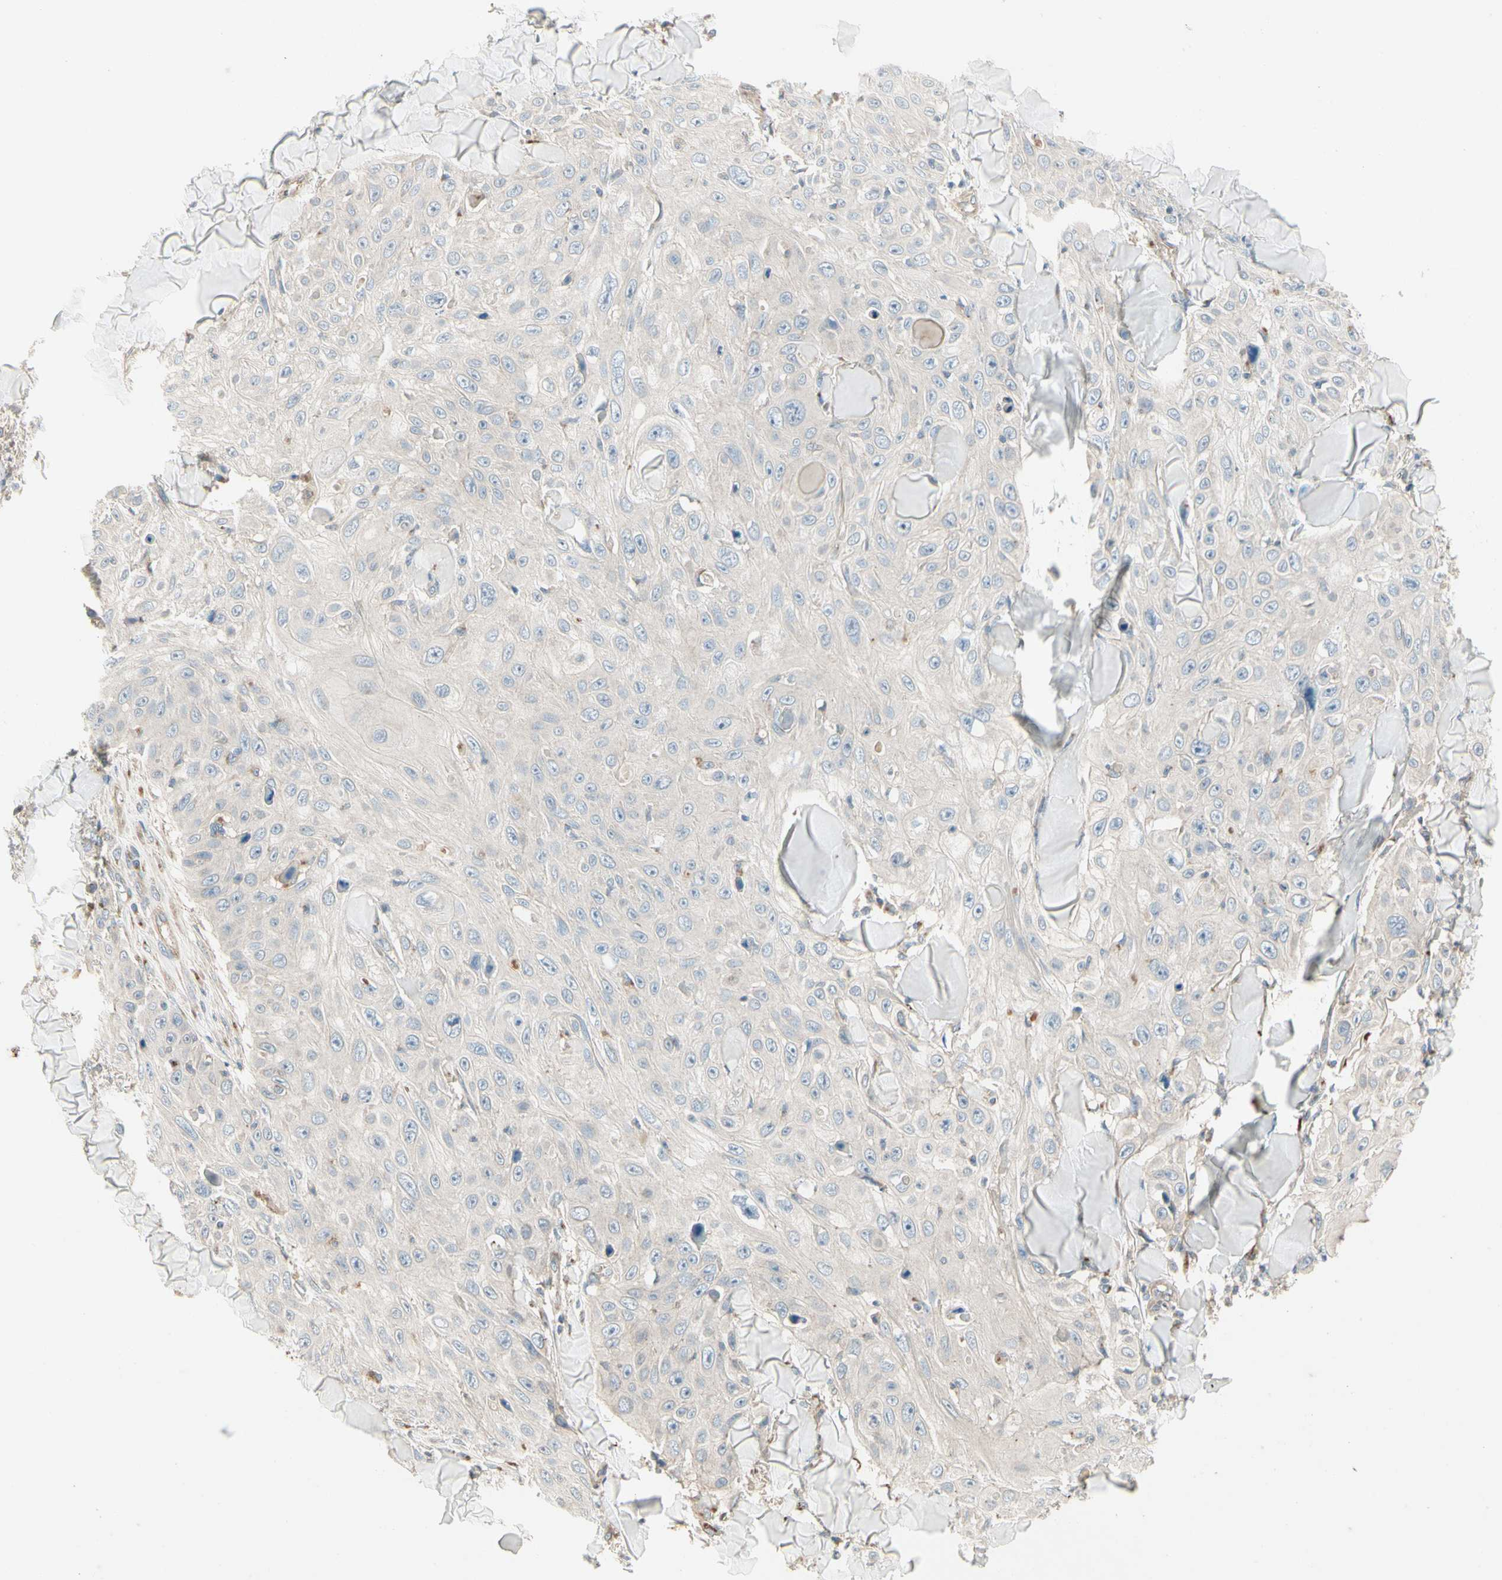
{"staining": {"intensity": "weak", "quantity": "<25%", "location": "cytoplasmic/membranous"}, "tissue": "skin cancer", "cell_type": "Tumor cells", "image_type": "cancer", "snomed": [{"axis": "morphology", "description": "Squamous cell carcinoma, NOS"}, {"axis": "topography", "description": "Skin"}], "caption": "IHC micrograph of human skin cancer stained for a protein (brown), which reveals no staining in tumor cells. Nuclei are stained in blue.", "gene": "ABCA3", "patient": {"sex": "male", "age": 86}}